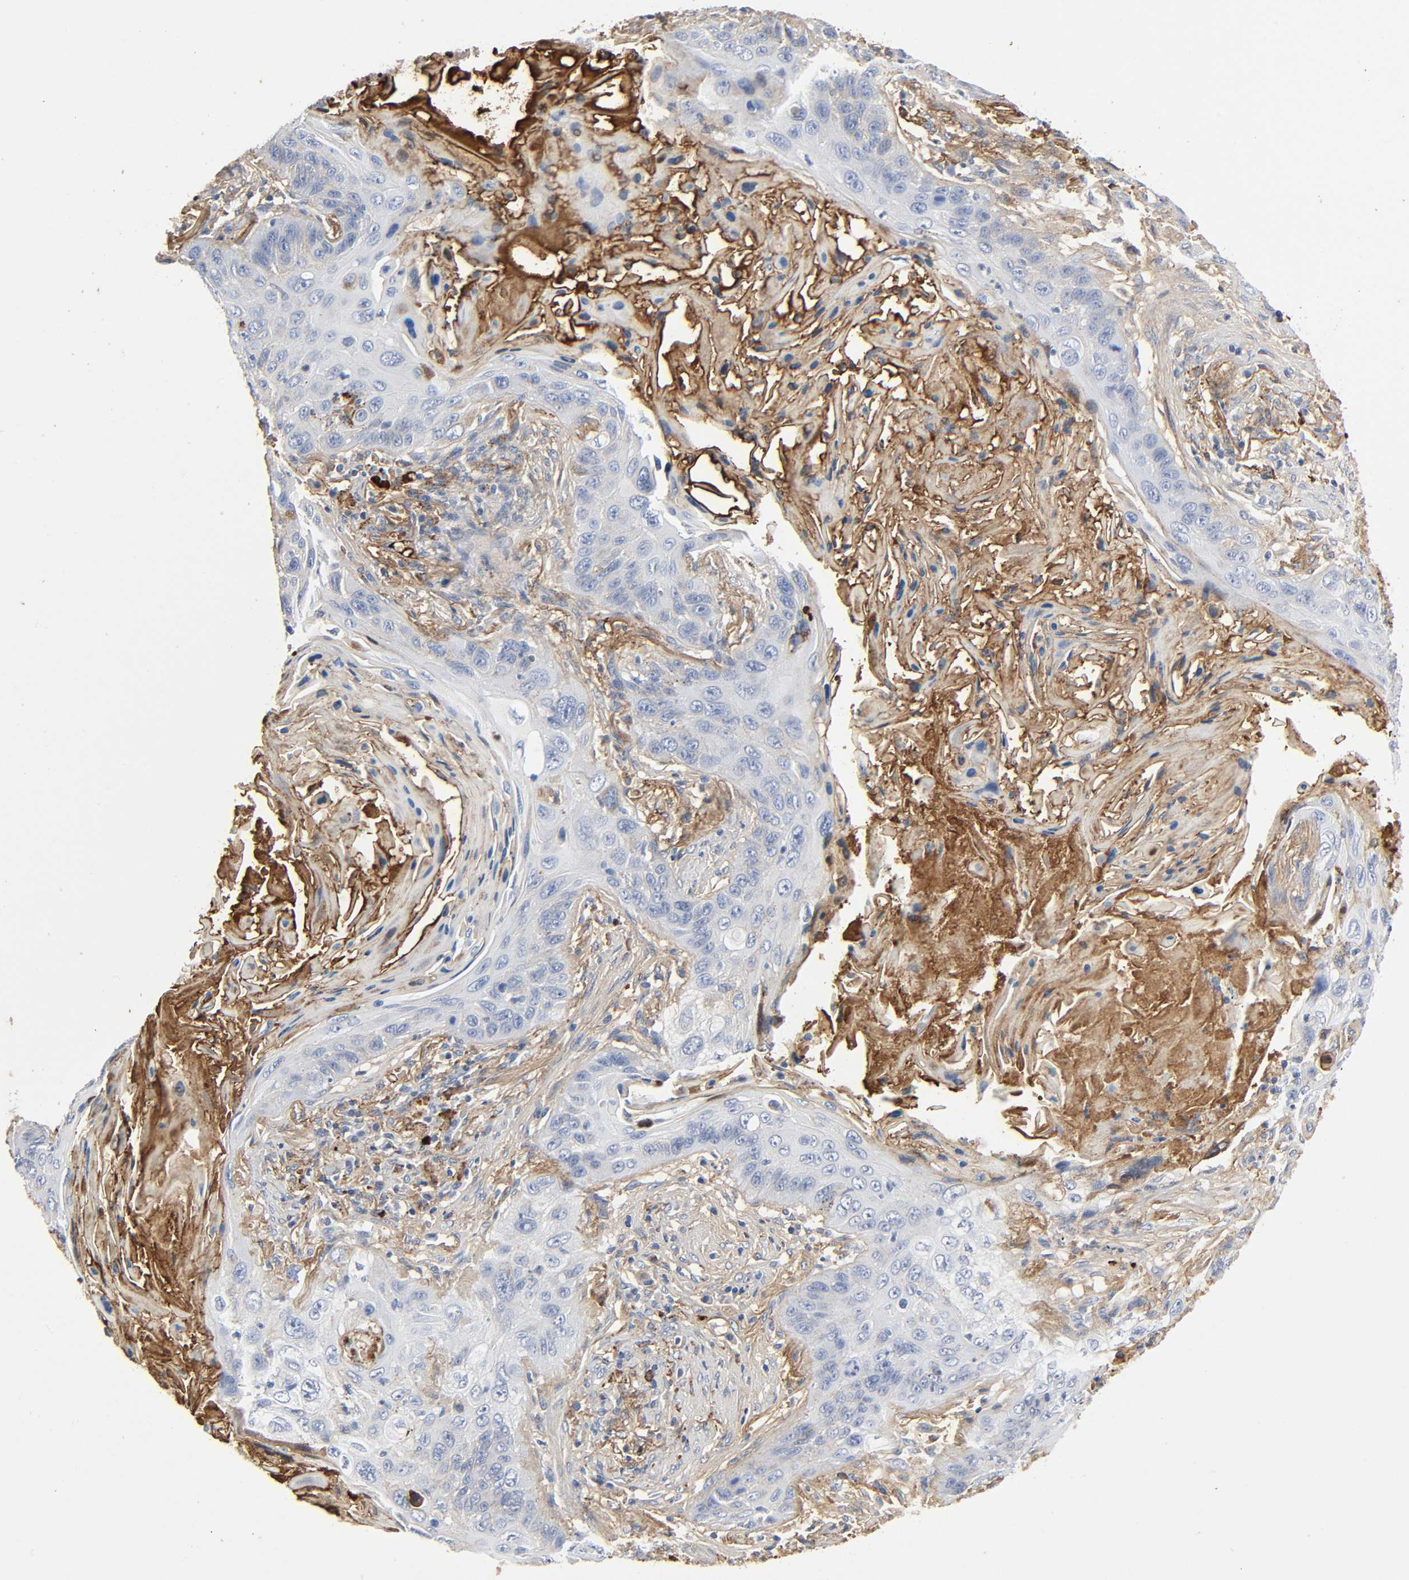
{"staining": {"intensity": "weak", "quantity": "25%-75%", "location": "cytoplasmic/membranous"}, "tissue": "lung cancer", "cell_type": "Tumor cells", "image_type": "cancer", "snomed": [{"axis": "morphology", "description": "Squamous cell carcinoma, NOS"}, {"axis": "topography", "description": "Lung"}], "caption": "Immunohistochemistry micrograph of human lung squamous cell carcinoma stained for a protein (brown), which demonstrates low levels of weak cytoplasmic/membranous positivity in about 25%-75% of tumor cells.", "gene": "C3", "patient": {"sex": "female", "age": 67}}